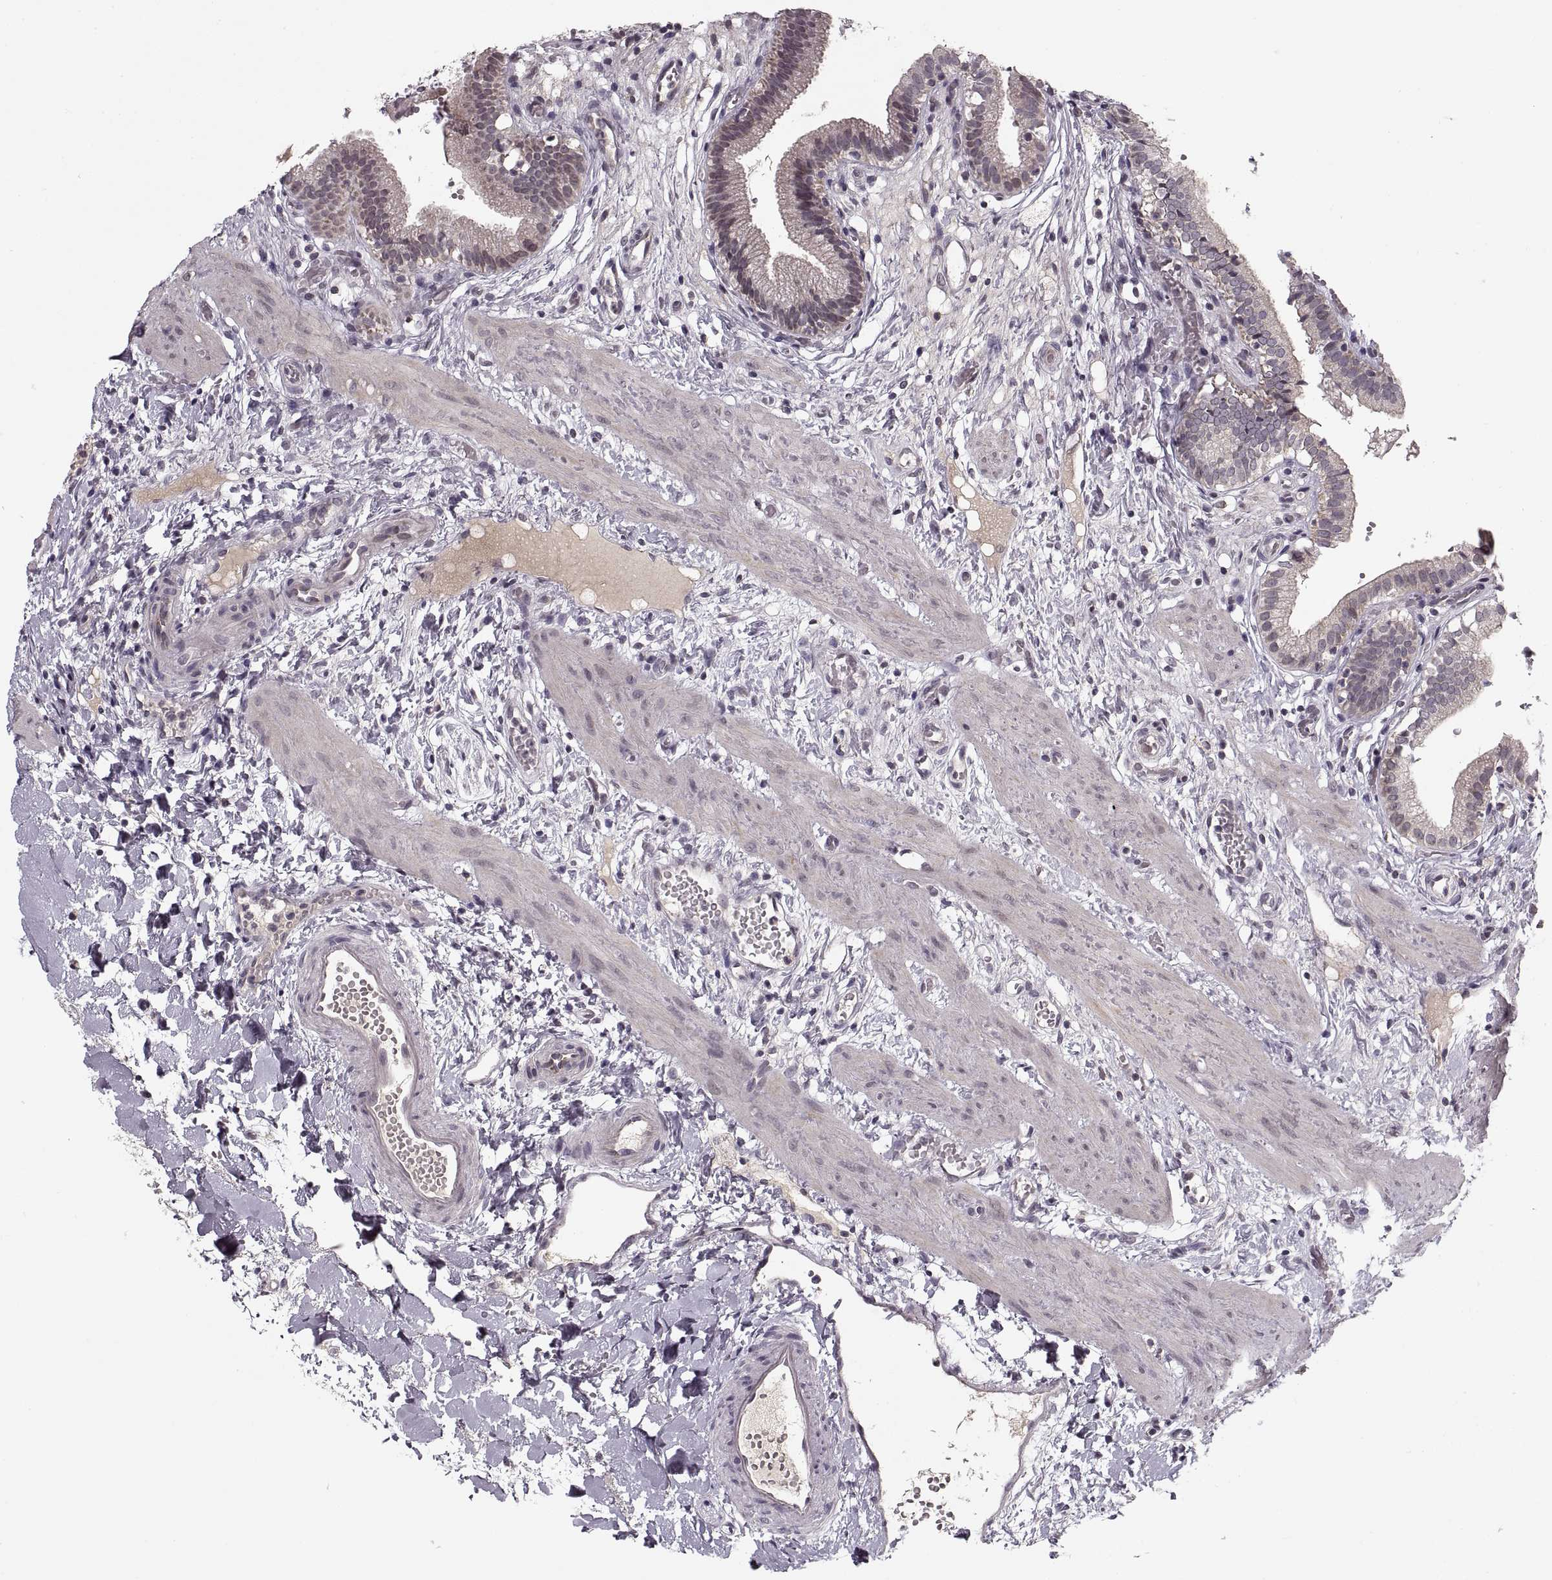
{"staining": {"intensity": "weak", "quantity": "<25%", "location": "cytoplasmic/membranous"}, "tissue": "gallbladder", "cell_type": "Glandular cells", "image_type": "normal", "snomed": [{"axis": "morphology", "description": "Normal tissue, NOS"}, {"axis": "topography", "description": "Gallbladder"}], "caption": "The micrograph shows no significant positivity in glandular cells of gallbladder.", "gene": "ASIC3", "patient": {"sex": "female", "age": 24}}